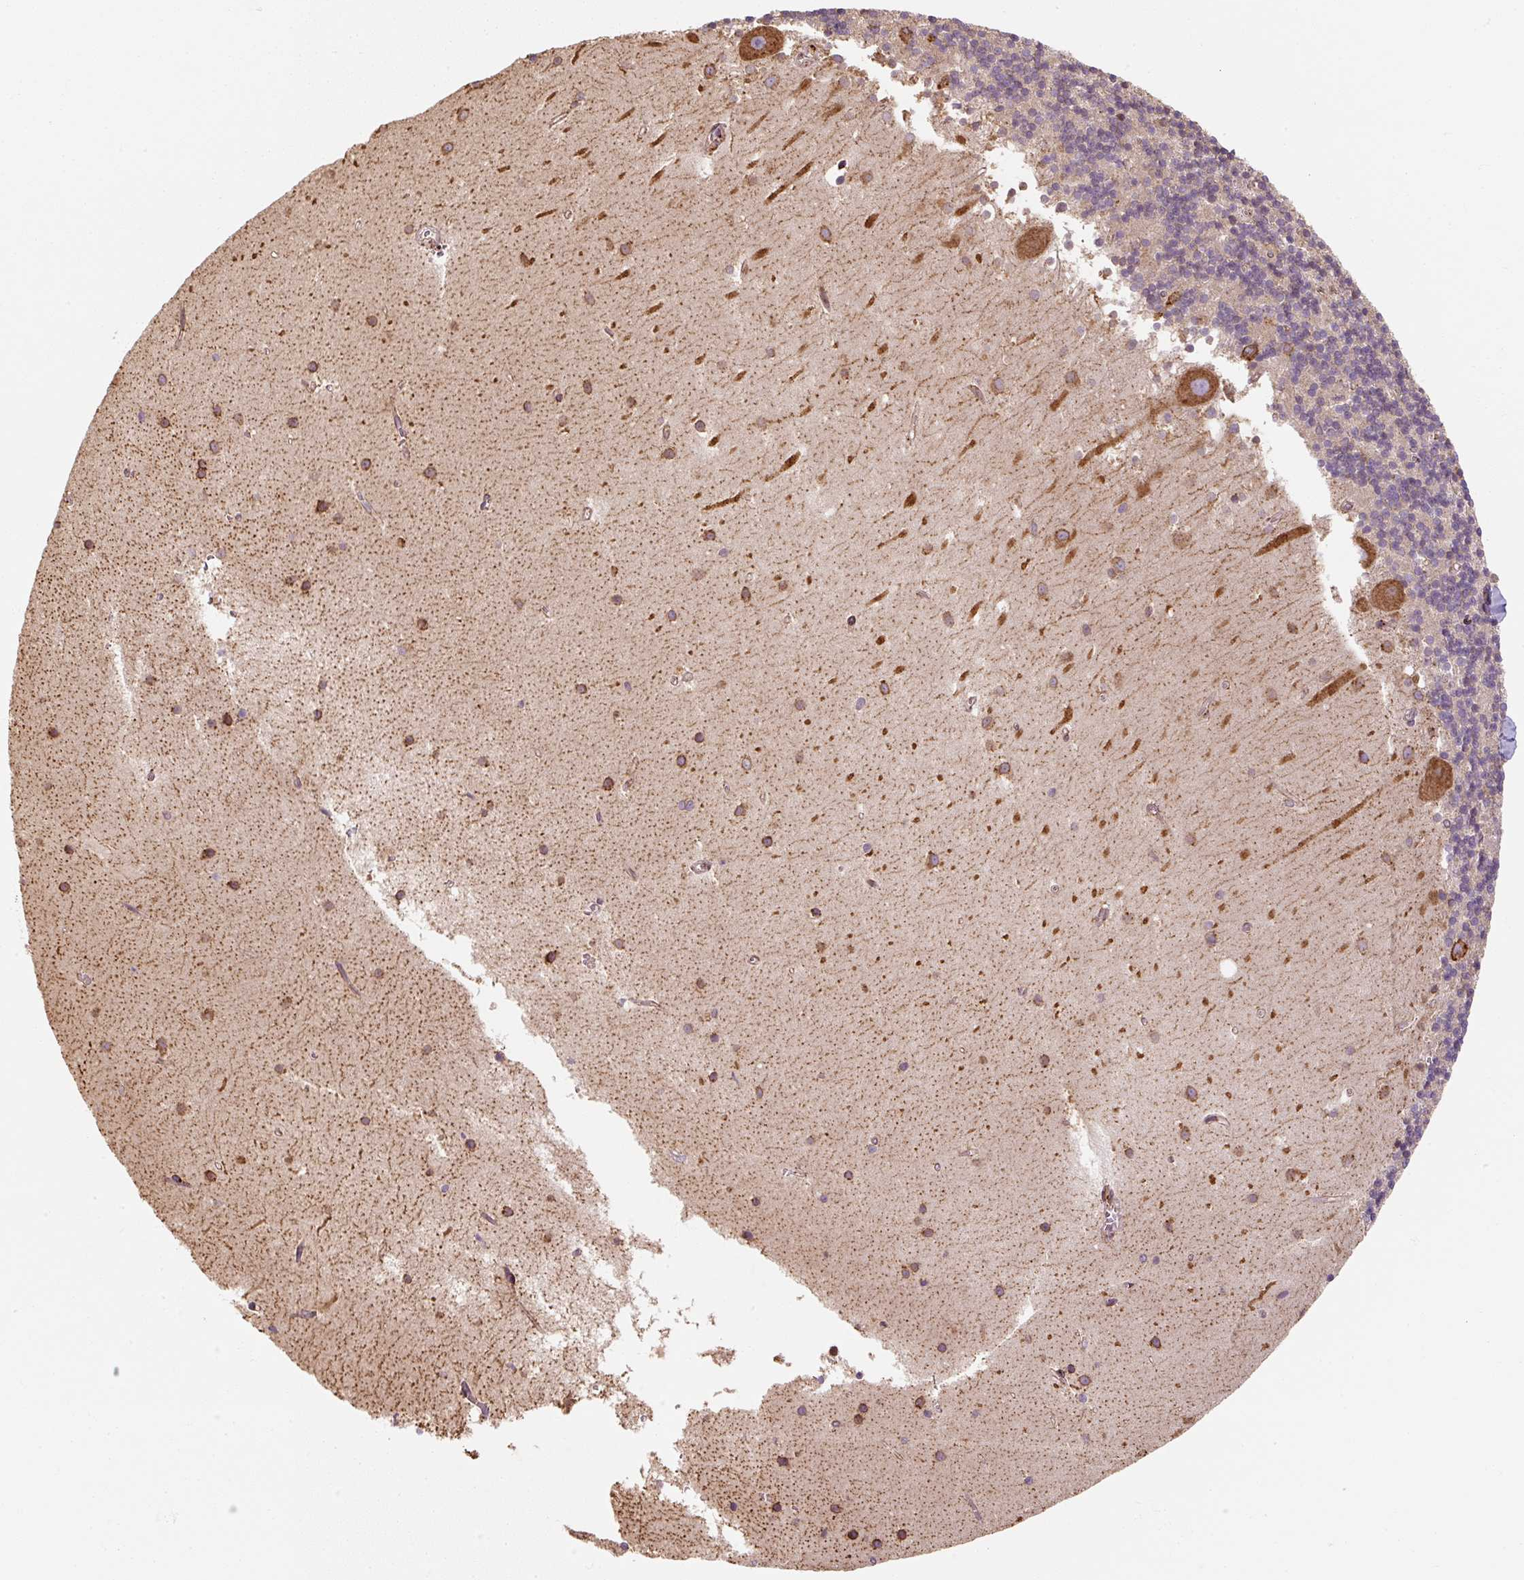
{"staining": {"intensity": "moderate", "quantity": "<25%", "location": "cytoplasmic/membranous"}, "tissue": "cerebellum", "cell_type": "Cells in granular layer", "image_type": "normal", "snomed": [{"axis": "morphology", "description": "Normal tissue, NOS"}, {"axis": "topography", "description": "Cerebellum"}], "caption": "Immunohistochemical staining of benign cerebellum shows <25% levels of moderate cytoplasmic/membranous protein positivity in about <25% of cells in granular layer. (IHC, brightfield microscopy, high magnification).", "gene": "PRKCSH", "patient": {"sex": "male", "age": 54}}